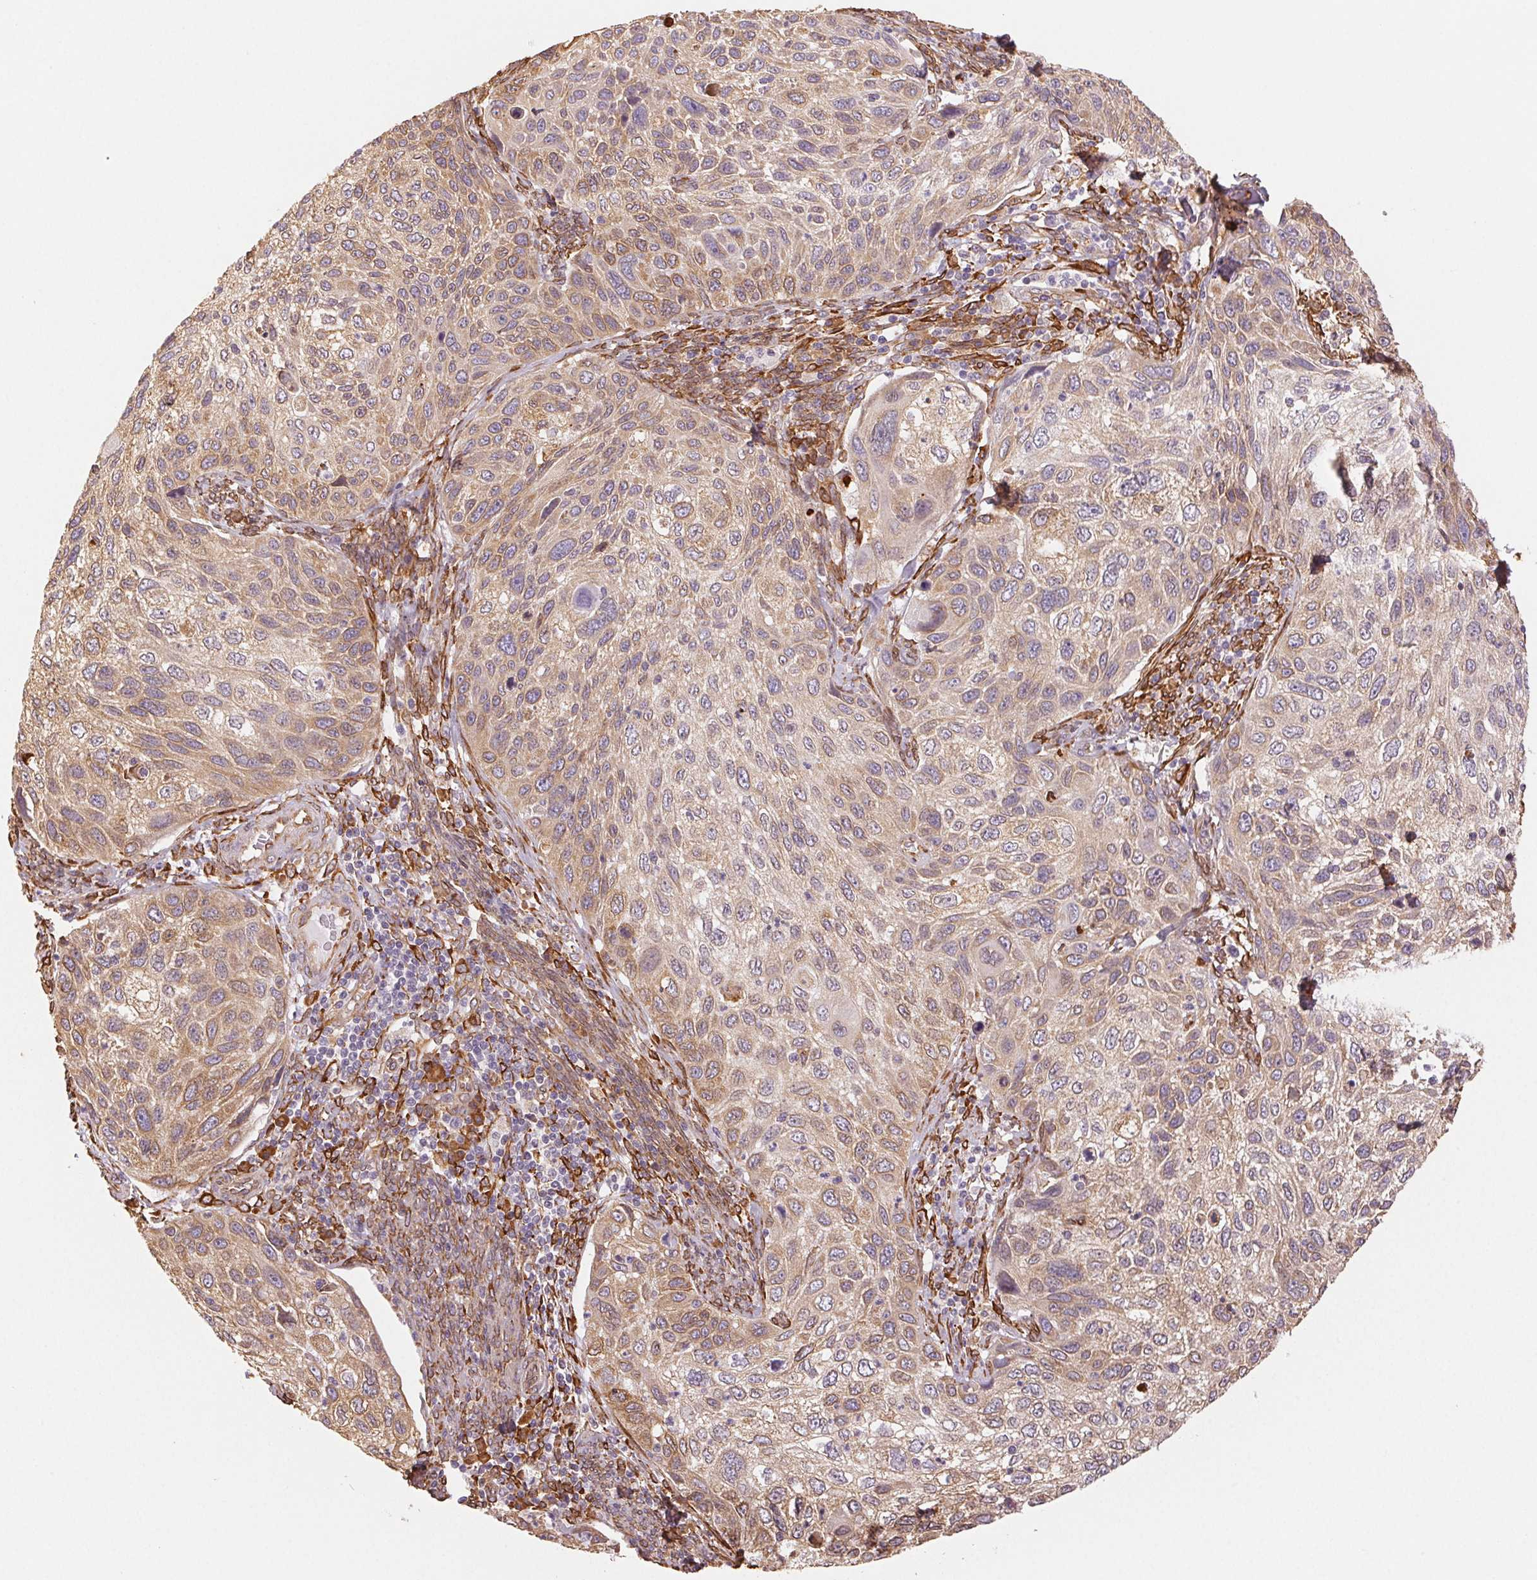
{"staining": {"intensity": "weak", "quantity": ">75%", "location": "cytoplasmic/membranous"}, "tissue": "cervical cancer", "cell_type": "Tumor cells", "image_type": "cancer", "snomed": [{"axis": "morphology", "description": "Squamous cell carcinoma, NOS"}, {"axis": "topography", "description": "Cervix"}], "caption": "Human cervical squamous cell carcinoma stained for a protein (brown) displays weak cytoplasmic/membranous positive staining in approximately >75% of tumor cells.", "gene": "RCN3", "patient": {"sex": "female", "age": 70}}